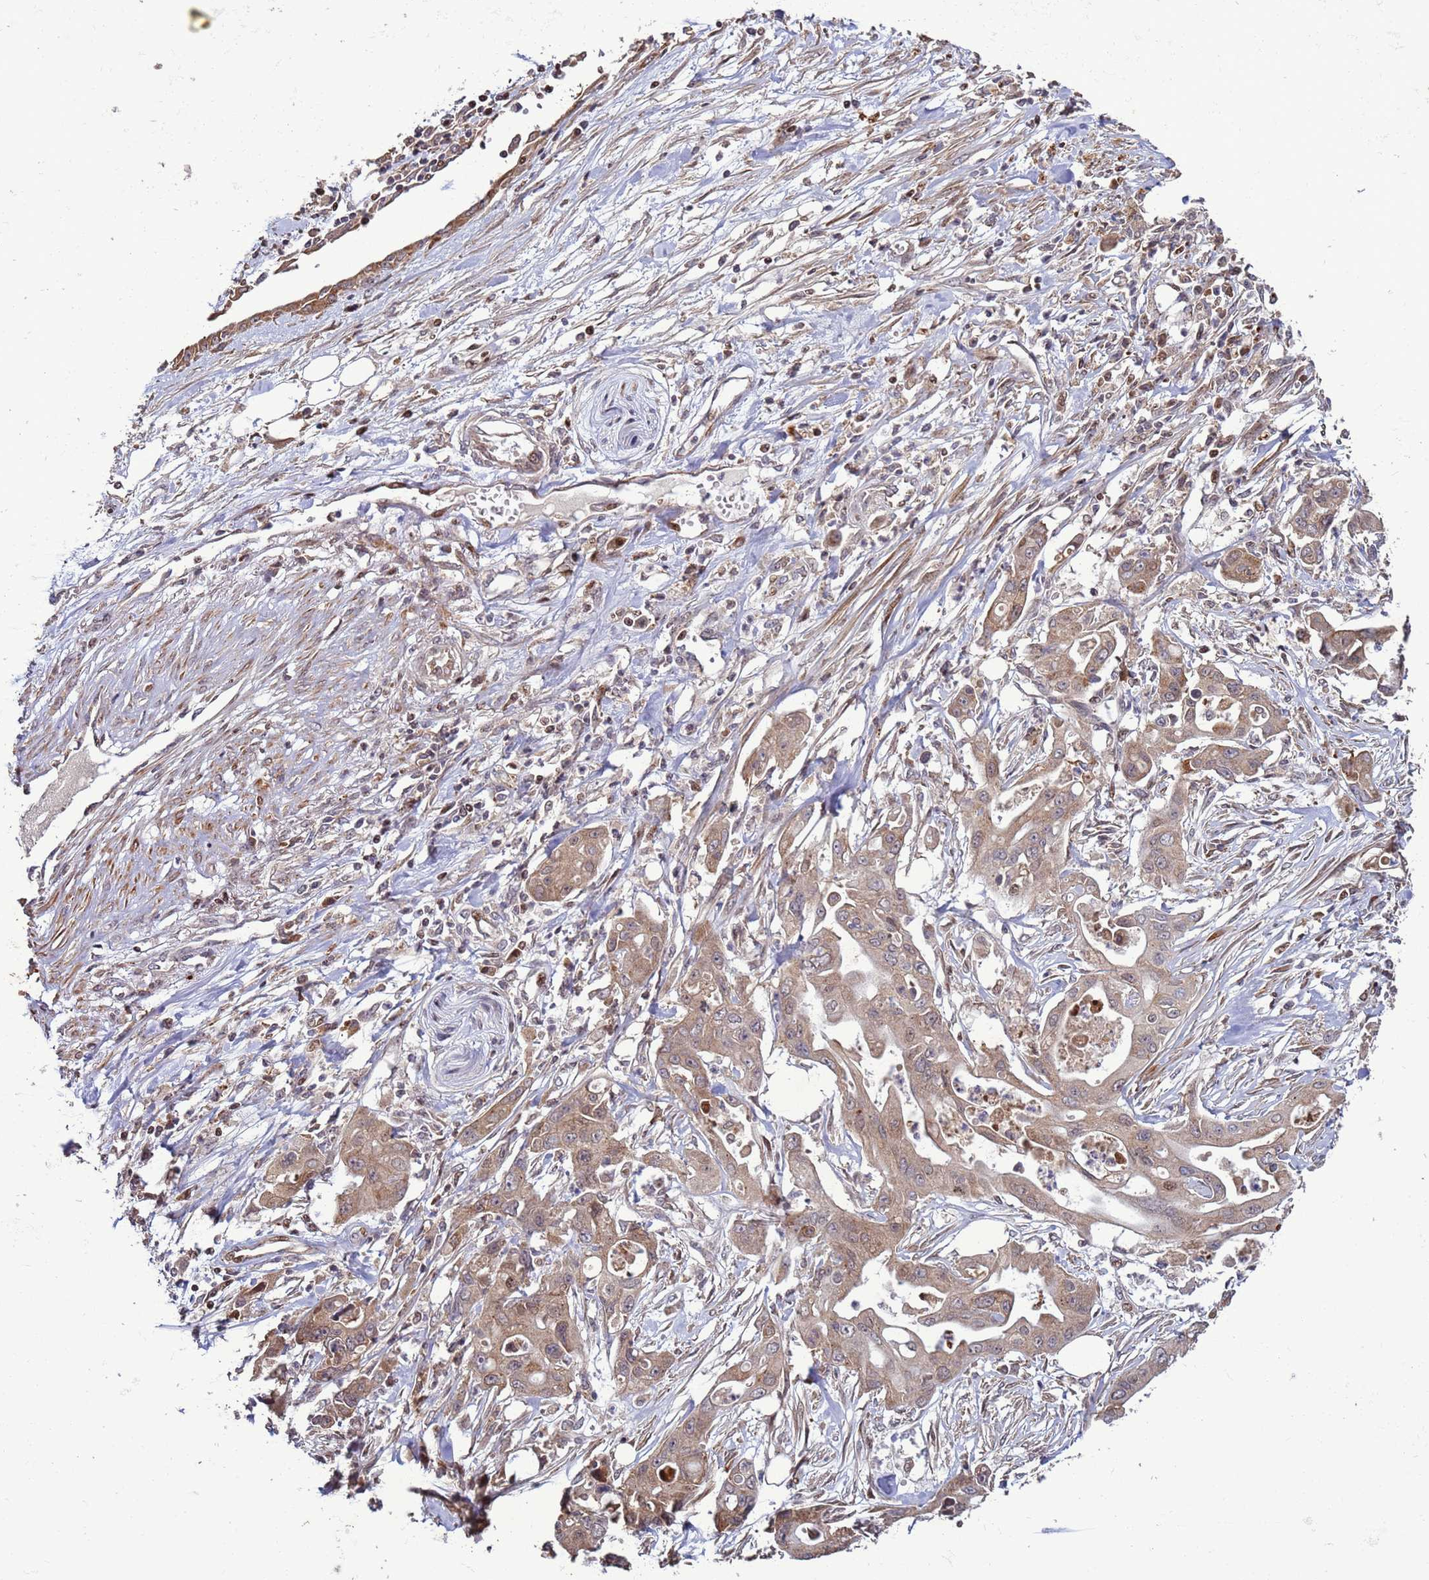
{"staining": {"intensity": "weak", "quantity": ">75%", "location": "cytoplasmic/membranous"}, "tissue": "ovarian cancer", "cell_type": "Tumor cells", "image_type": "cancer", "snomed": [{"axis": "morphology", "description": "Cystadenocarcinoma, mucinous, NOS"}, {"axis": "topography", "description": "Ovary"}], "caption": "Tumor cells display low levels of weak cytoplasmic/membranous expression in about >75% of cells in mucinous cystadenocarcinoma (ovarian).", "gene": "HGH1", "patient": {"sex": "female", "age": 70}}